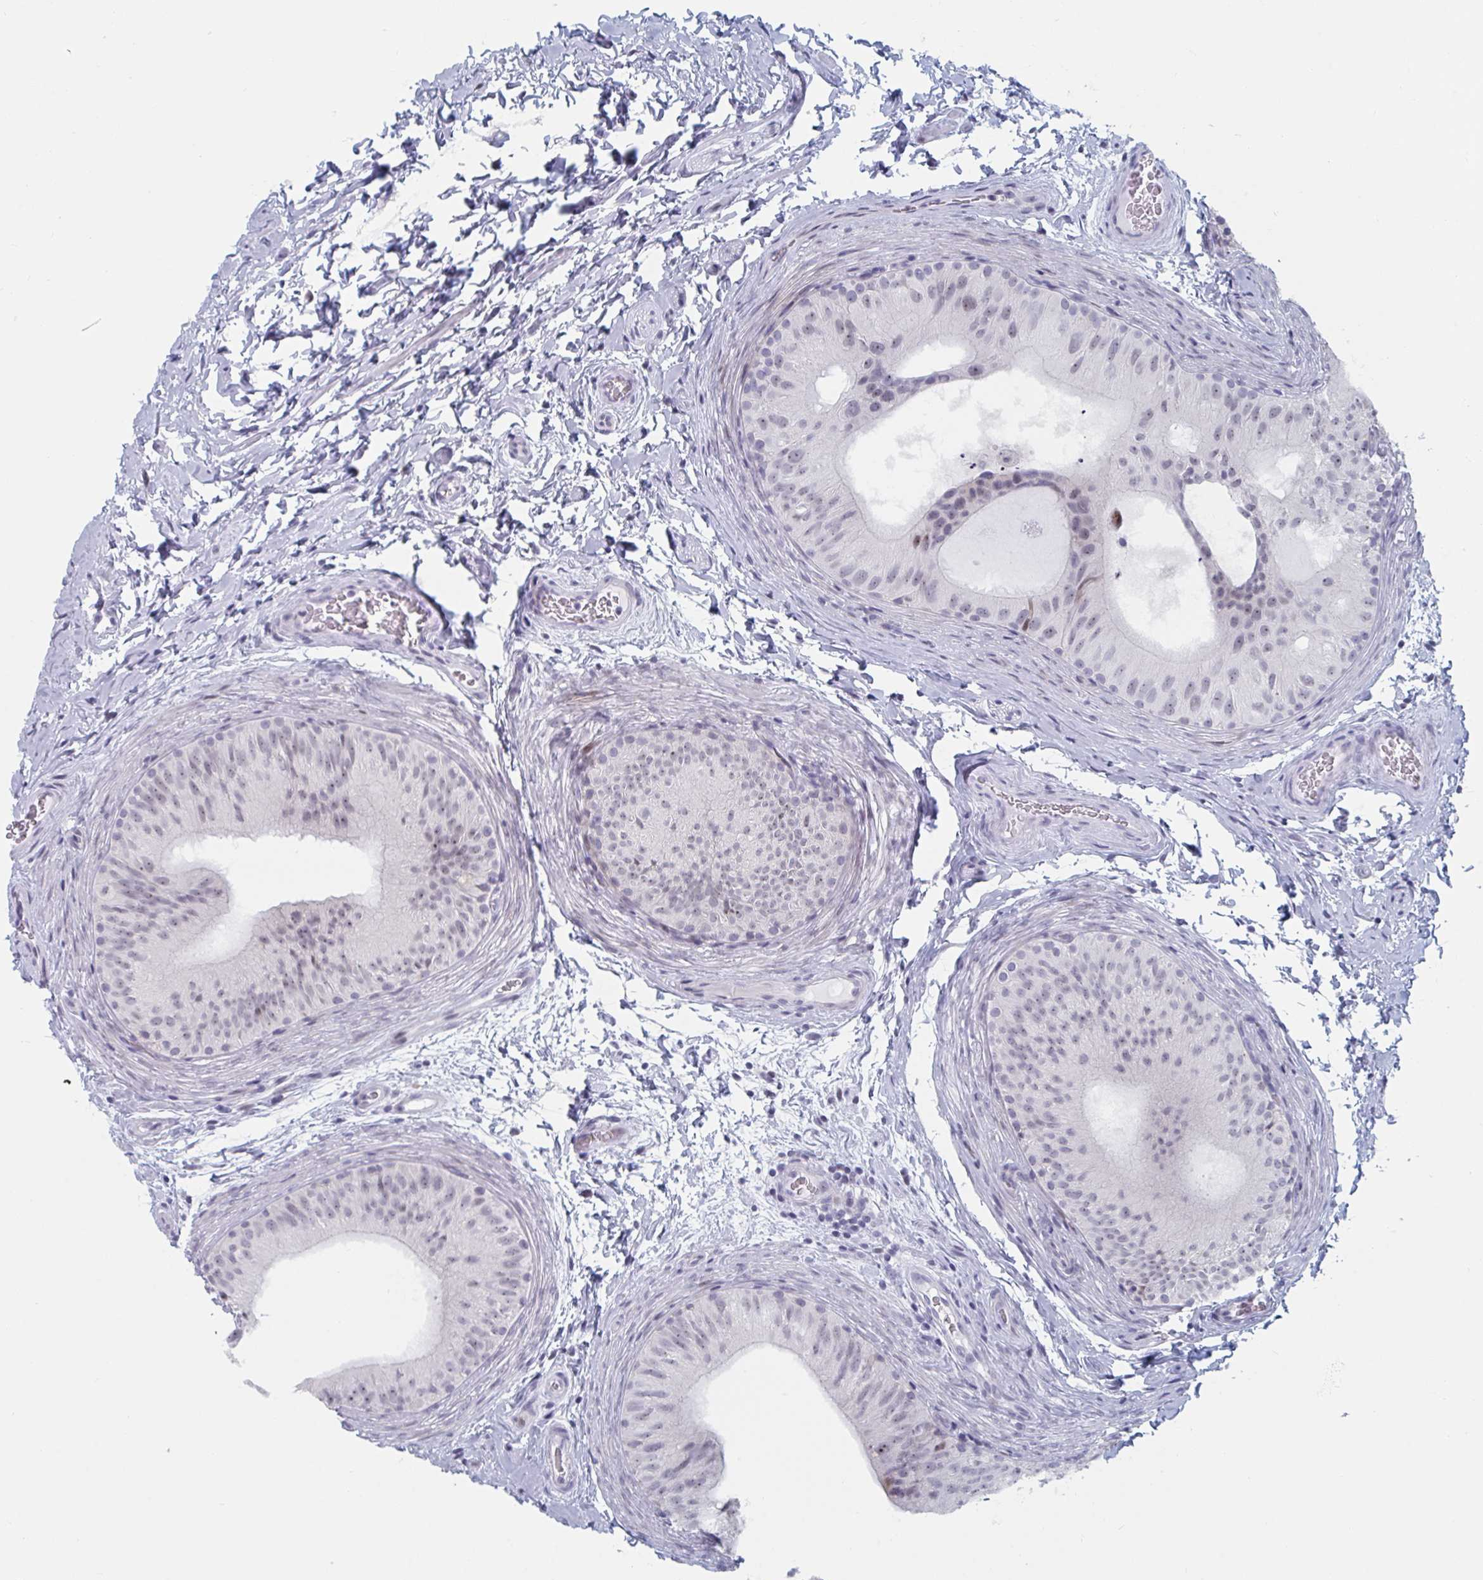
{"staining": {"intensity": "weak", "quantity": "25%-75%", "location": "nuclear"}, "tissue": "epididymis", "cell_type": "Glandular cells", "image_type": "normal", "snomed": [{"axis": "morphology", "description": "Normal tissue, NOS"}, {"axis": "topography", "description": "Epididymis"}], "caption": "High-magnification brightfield microscopy of unremarkable epididymis stained with DAB (brown) and counterstained with hematoxylin (blue). glandular cells exhibit weak nuclear expression is seen in about25%-75% of cells.", "gene": "NR1H2", "patient": {"sex": "male", "age": 24}}